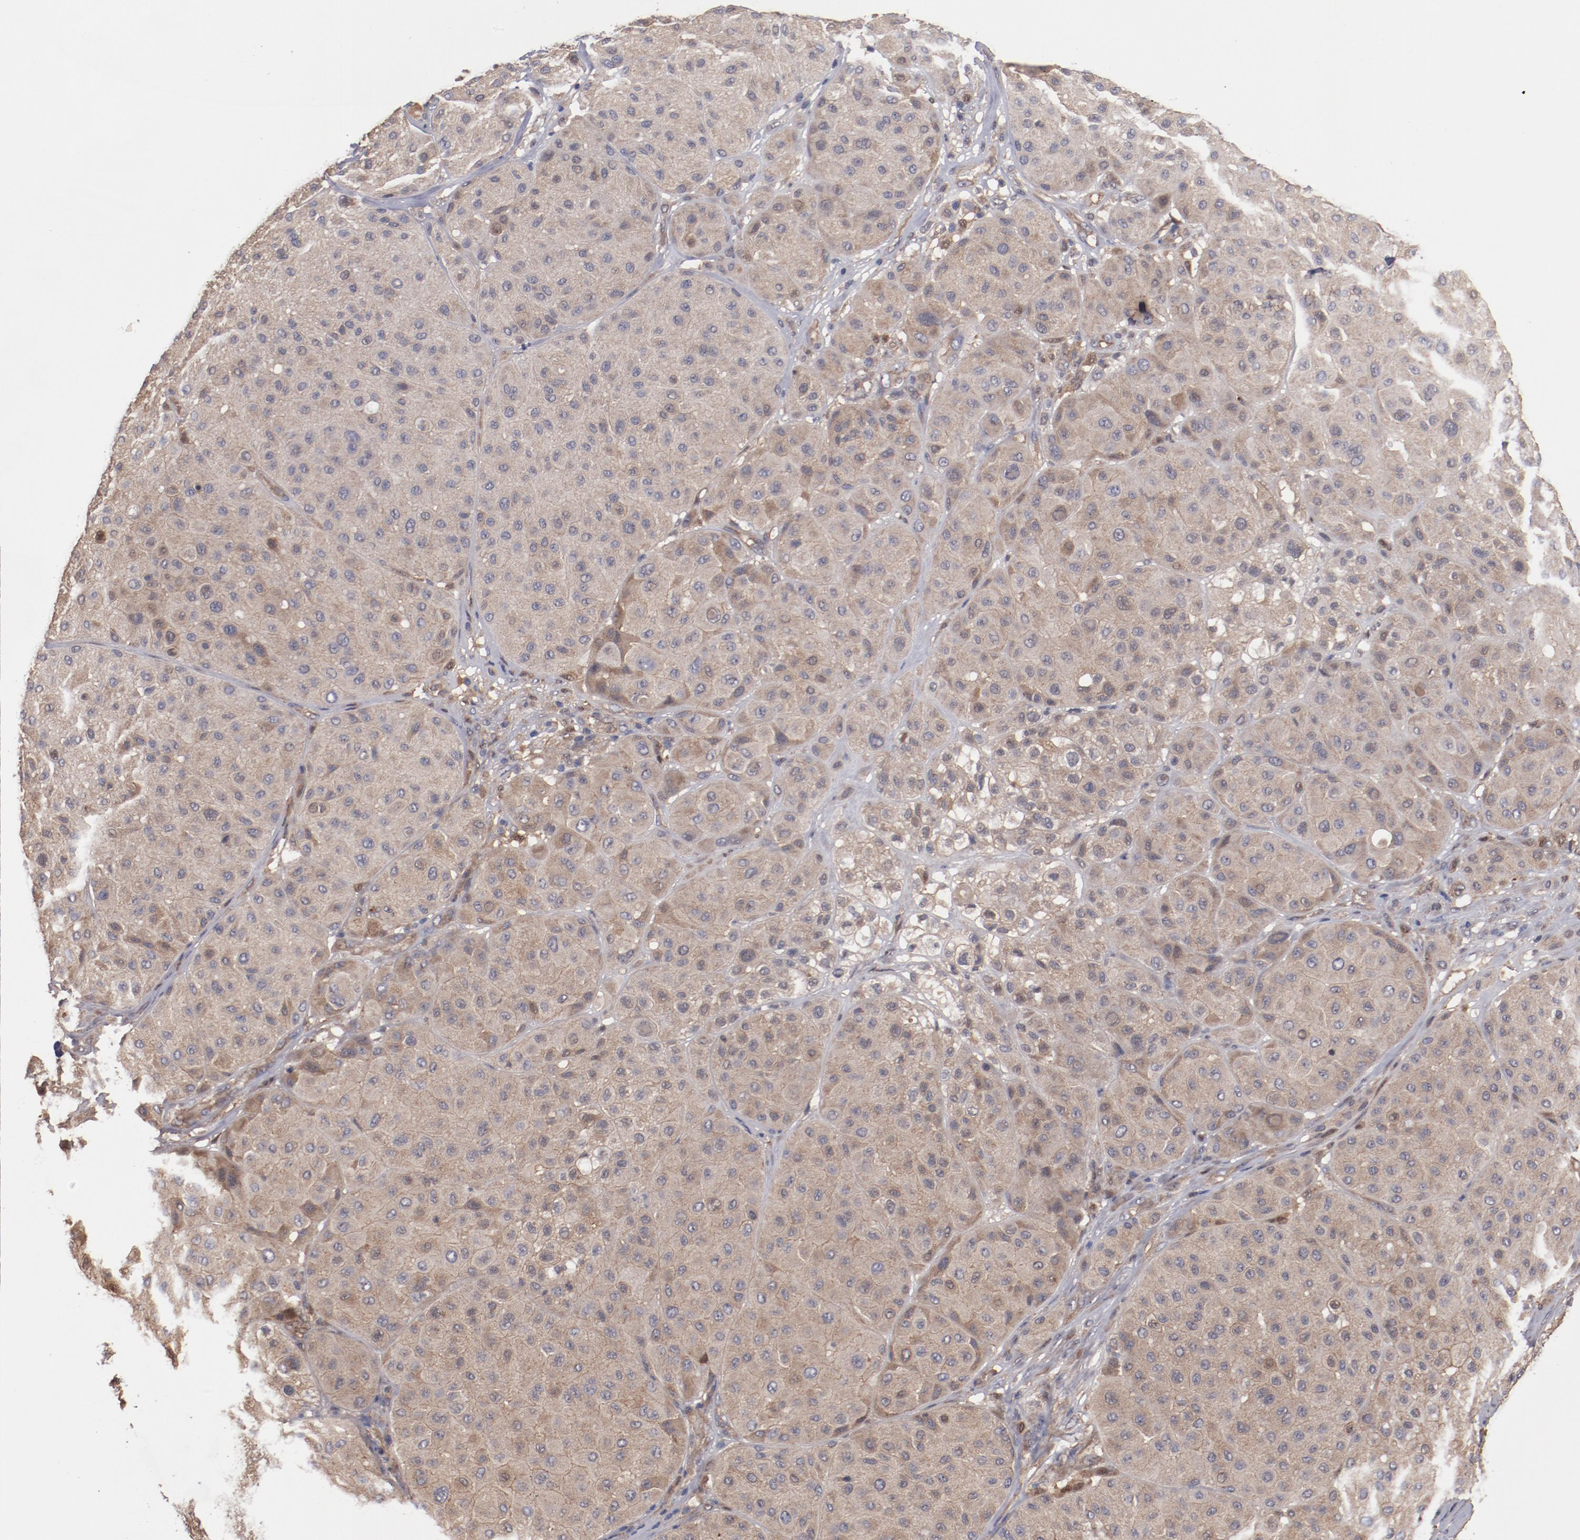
{"staining": {"intensity": "weak", "quantity": ">75%", "location": "cytoplasmic/membranous"}, "tissue": "melanoma", "cell_type": "Tumor cells", "image_type": "cancer", "snomed": [{"axis": "morphology", "description": "Normal tissue, NOS"}, {"axis": "morphology", "description": "Malignant melanoma, Metastatic site"}, {"axis": "topography", "description": "Skin"}], "caption": "The micrograph reveals immunohistochemical staining of malignant melanoma (metastatic site). There is weak cytoplasmic/membranous expression is present in about >75% of tumor cells. The staining was performed using DAB (3,3'-diaminobenzidine) to visualize the protein expression in brown, while the nuclei were stained in blue with hematoxylin (Magnification: 20x).", "gene": "DNAAF2", "patient": {"sex": "male", "age": 41}}